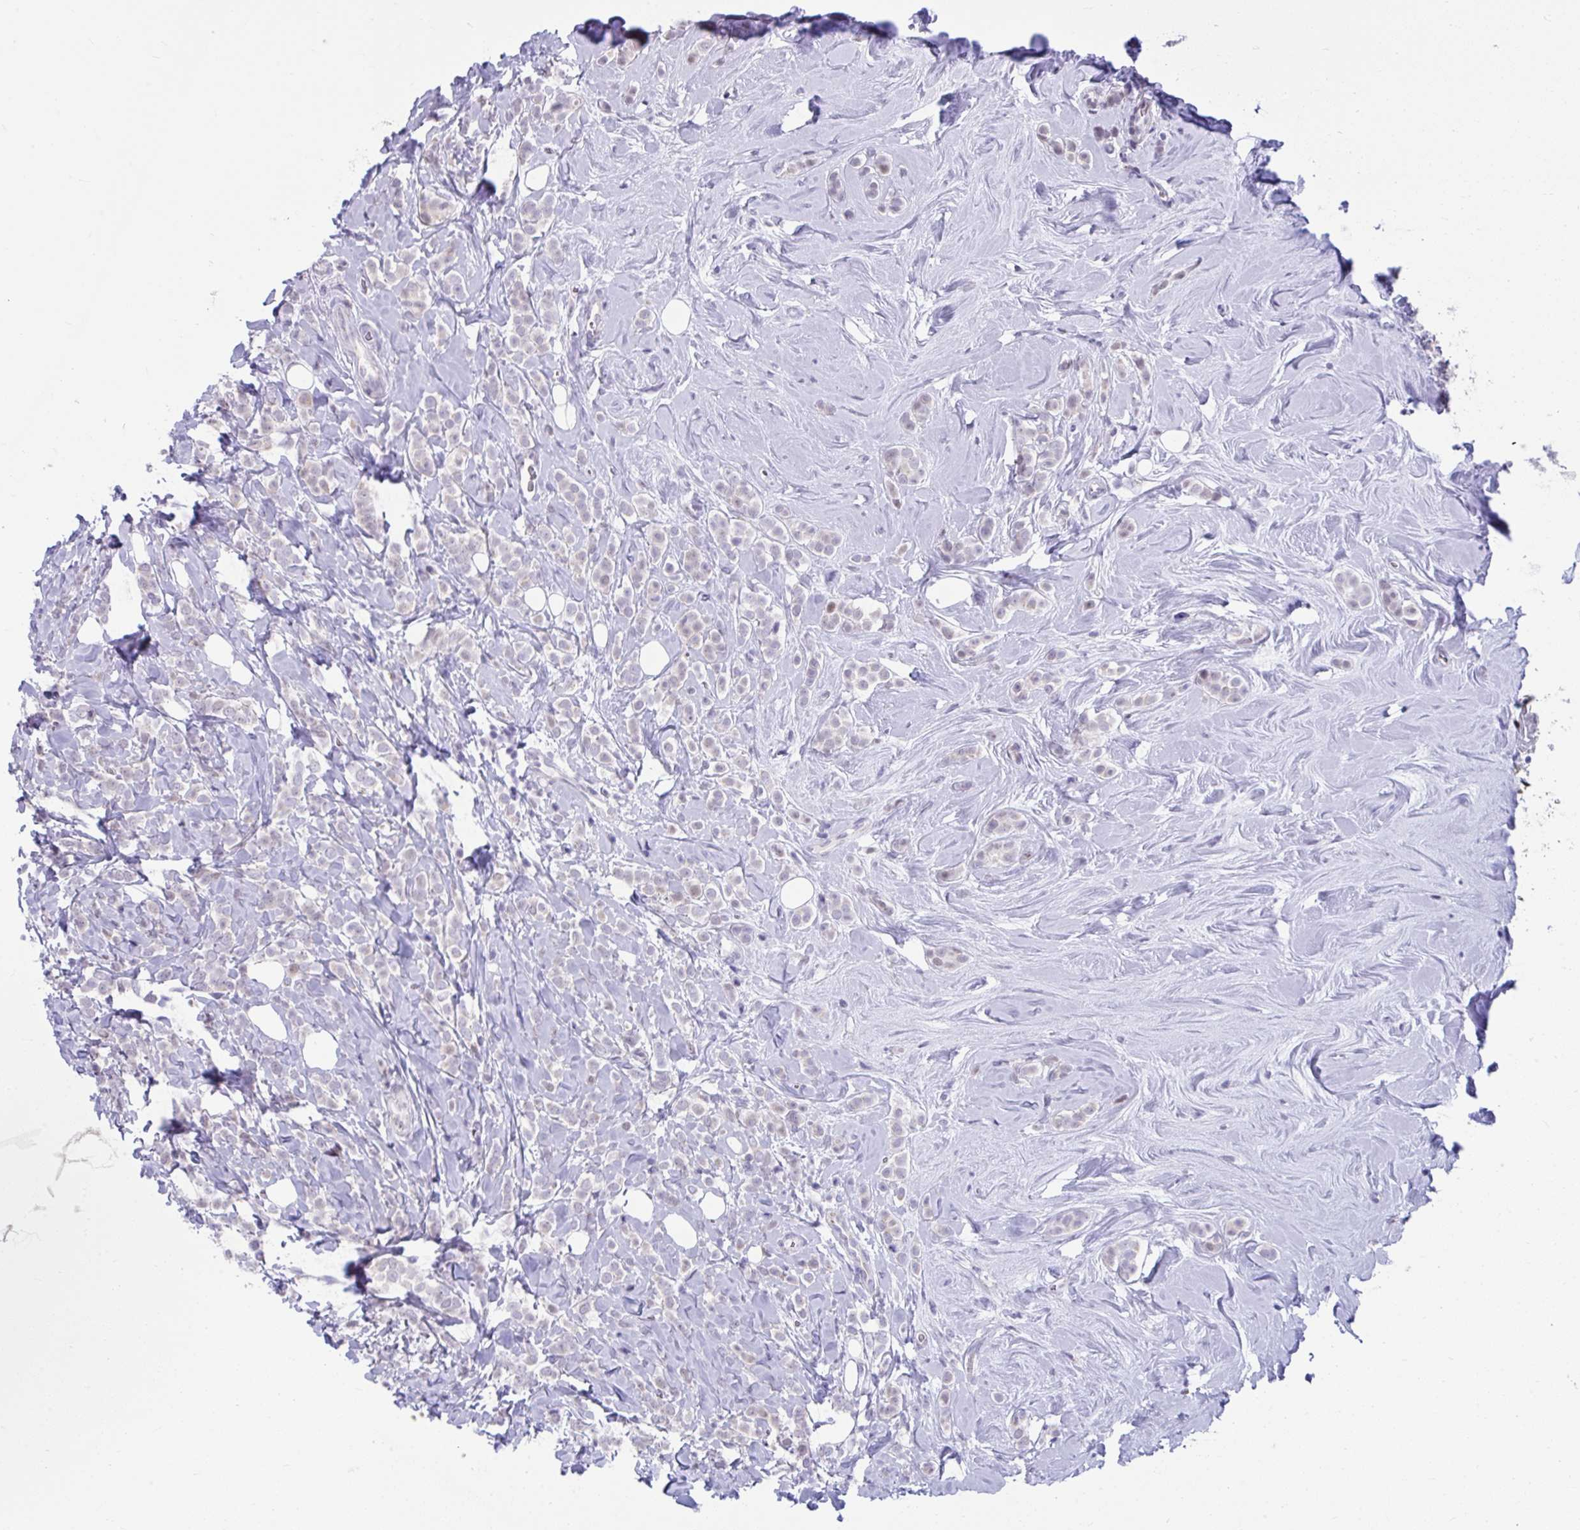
{"staining": {"intensity": "negative", "quantity": "none", "location": "none"}, "tissue": "breast cancer", "cell_type": "Tumor cells", "image_type": "cancer", "snomed": [{"axis": "morphology", "description": "Lobular carcinoma"}, {"axis": "topography", "description": "Breast"}], "caption": "This is an IHC histopathology image of lobular carcinoma (breast). There is no staining in tumor cells.", "gene": "SLC35C2", "patient": {"sex": "female", "age": 49}}